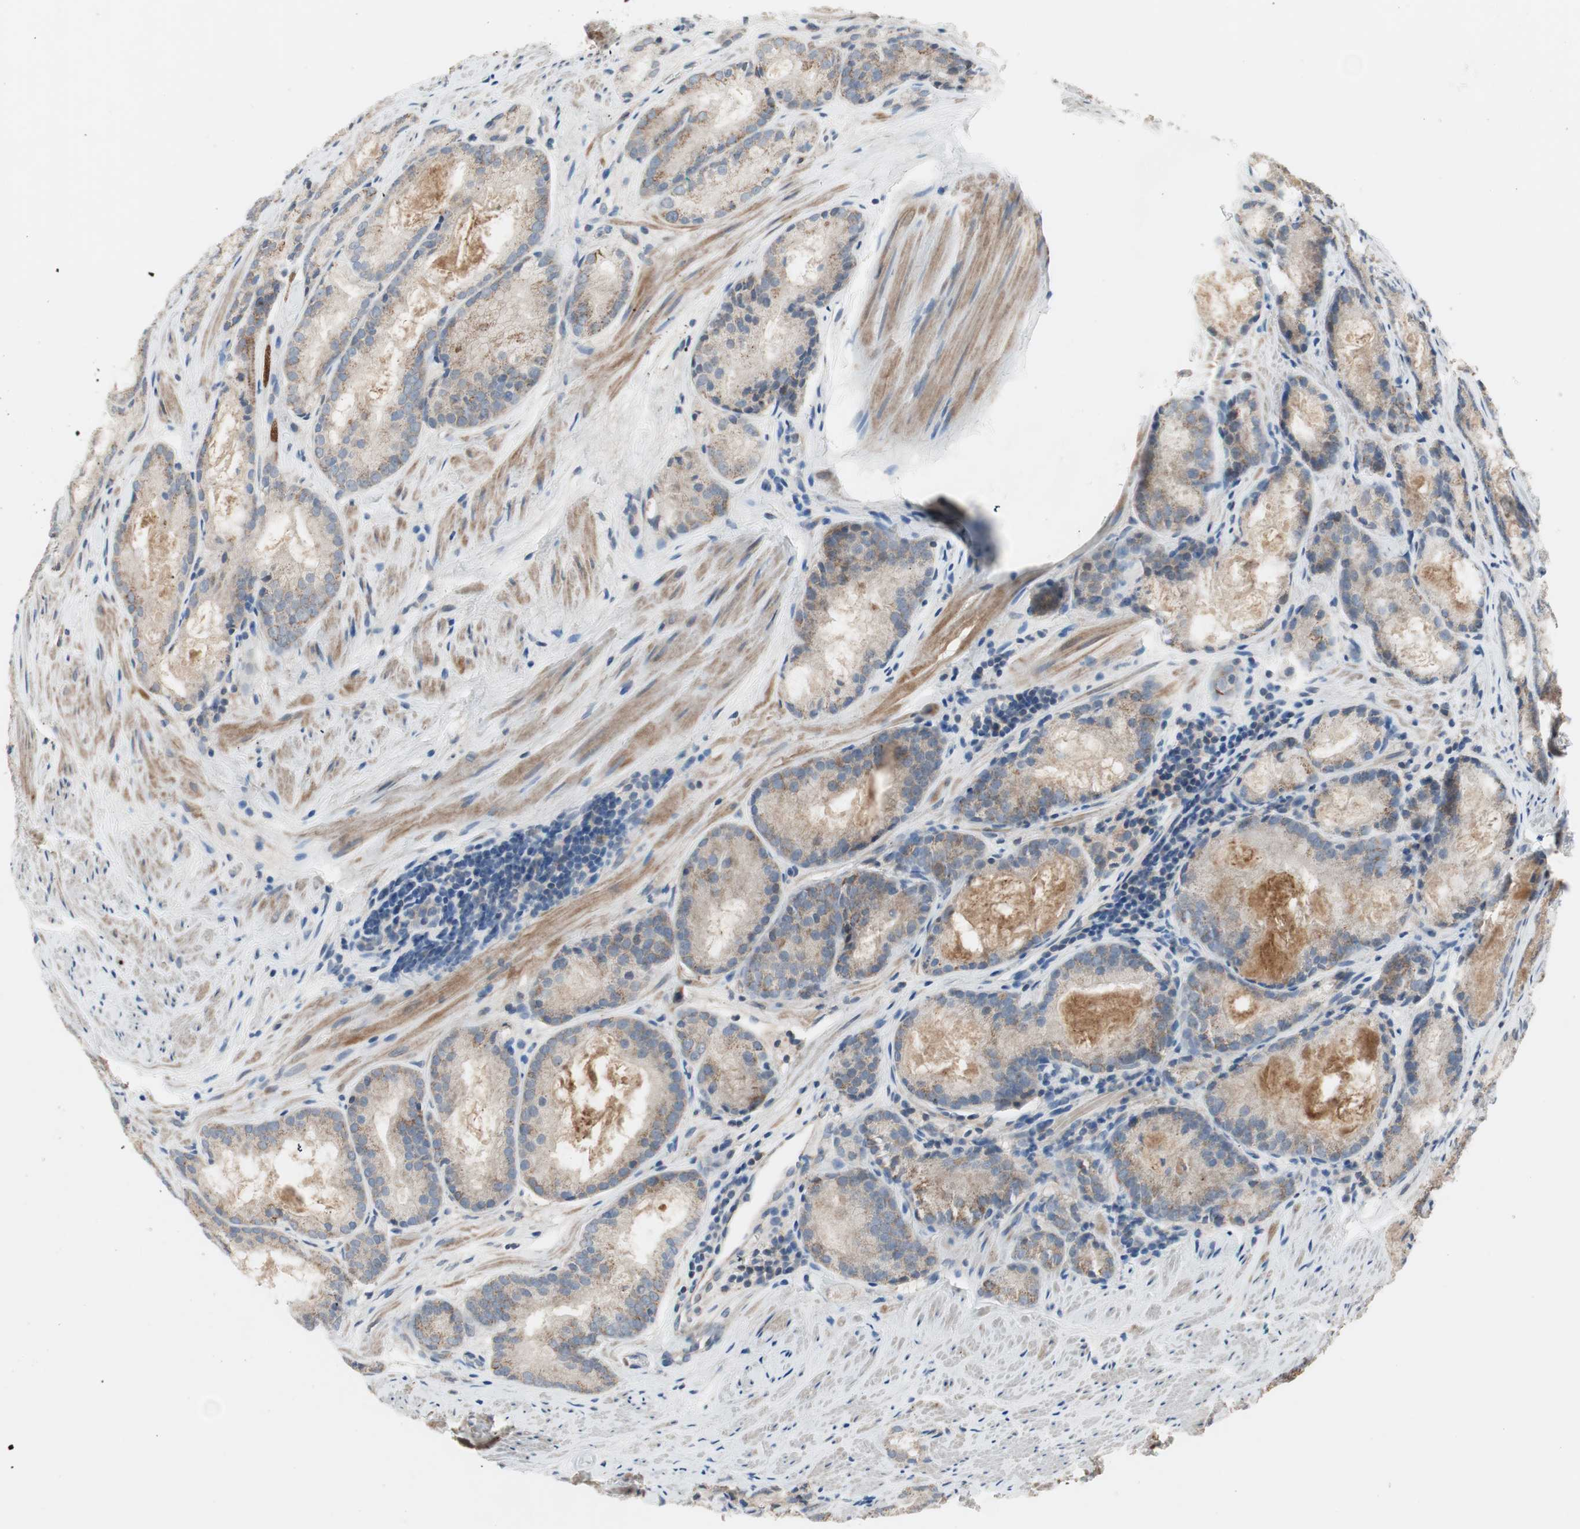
{"staining": {"intensity": "moderate", "quantity": ">75%", "location": "cytoplasmic/membranous"}, "tissue": "prostate cancer", "cell_type": "Tumor cells", "image_type": "cancer", "snomed": [{"axis": "morphology", "description": "Adenocarcinoma, Low grade"}, {"axis": "topography", "description": "Prostate"}], "caption": "This image reveals IHC staining of human prostate adenocarcinoma (low-grade), with medium moderate cytoplasmic/membranous expression in about >75% of tumor cells.", "gene": "TACR3", "patient": {"sex": "male", "age": 64}}